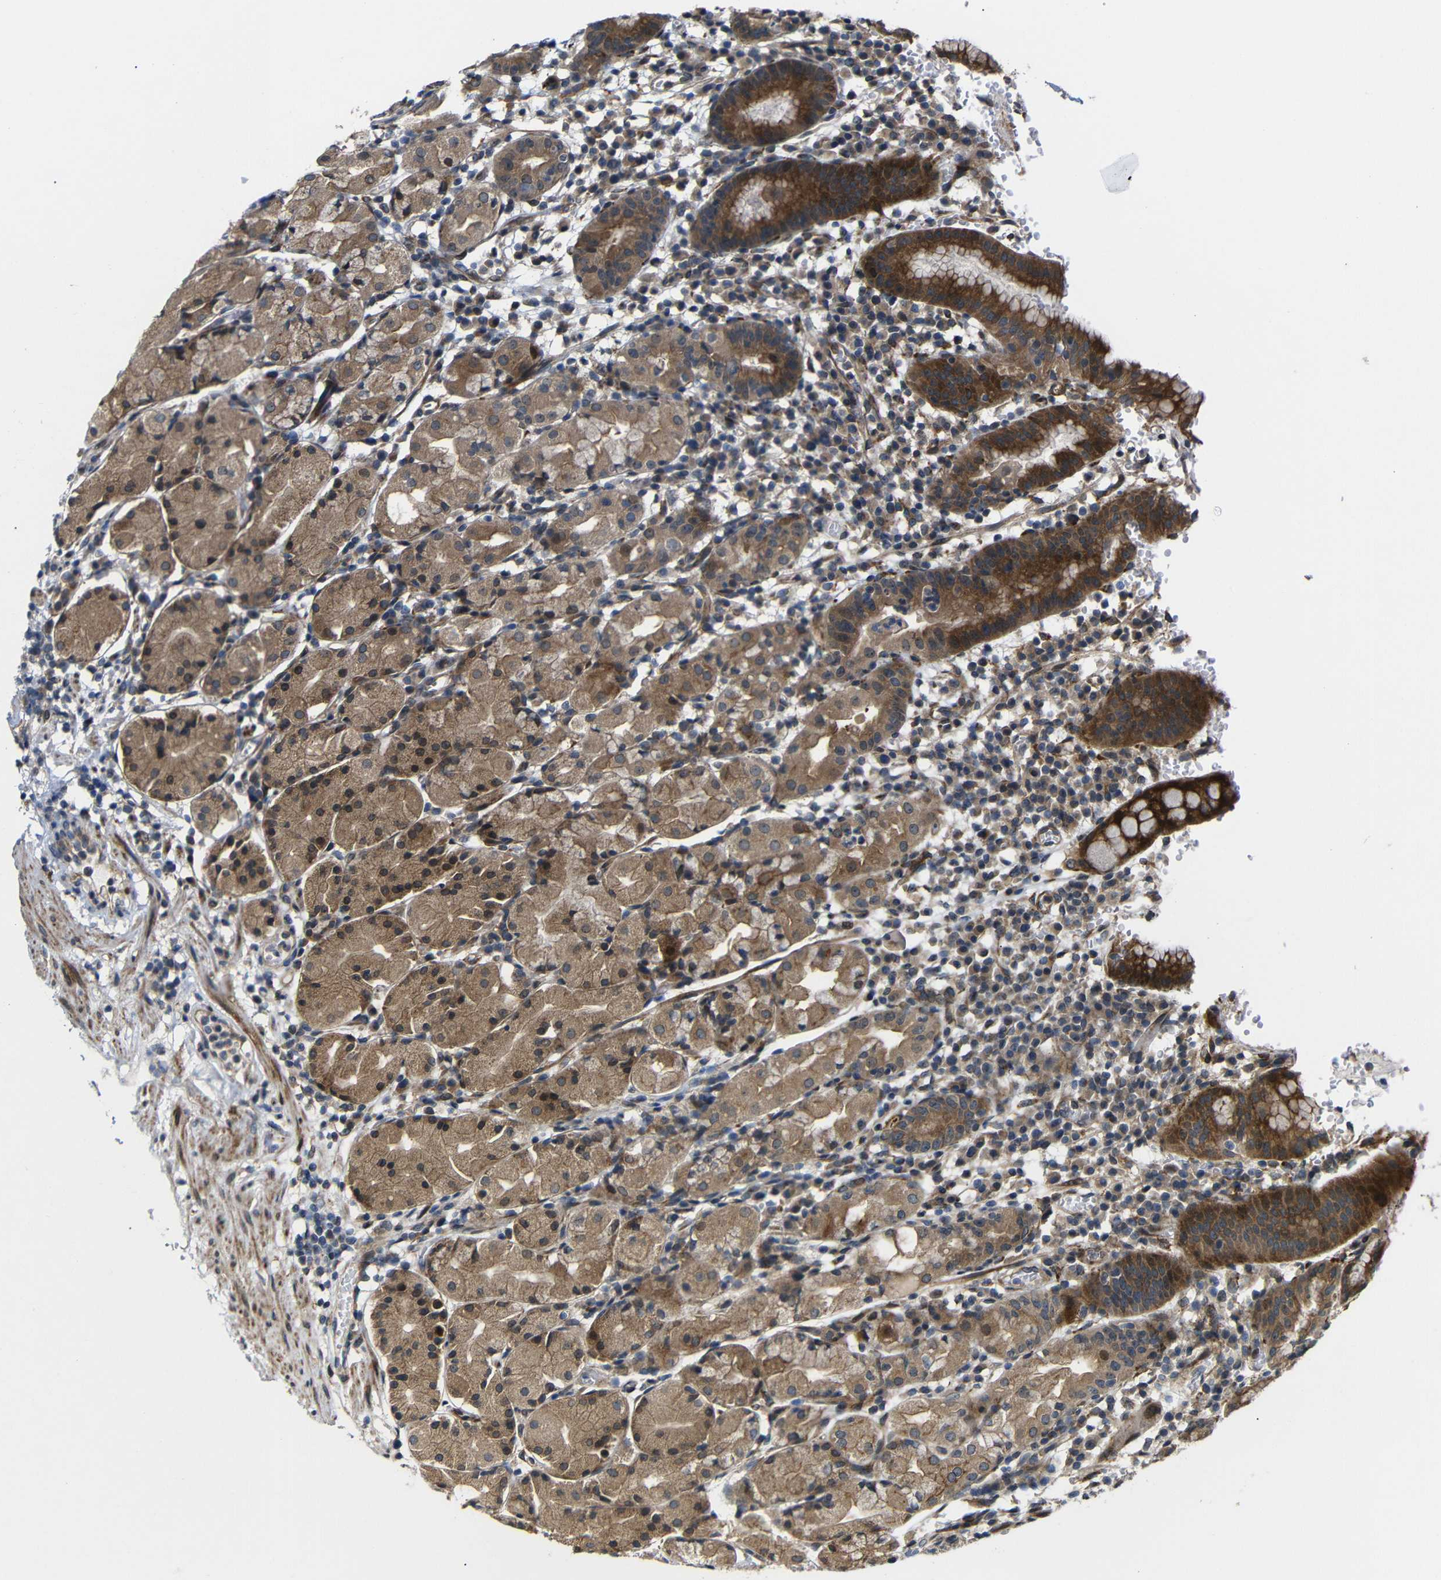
{"staining": {"intensity": "strong", "quantity": ">75%", "location": "cytoplasmic/membranous"}, "tissue": "stomach", "cell_type": "Glandular cells", "image_type": "normal", "snomed": [{"axis": "morphology", "description": "Normal tissue, NOS"}, {"axis": "topography", "description": "Stomach"}, {"axis": "topography", "description": "Stomach, lower"}], "caption": "Approximately >75% of glandular cells in benign stomach reveal strong cytoplasmic/membranous protein positivity as visualized by brown immunohistochemical staining.", "gene": "P3H2", "patient": {"sex": "female", "age": 75}}